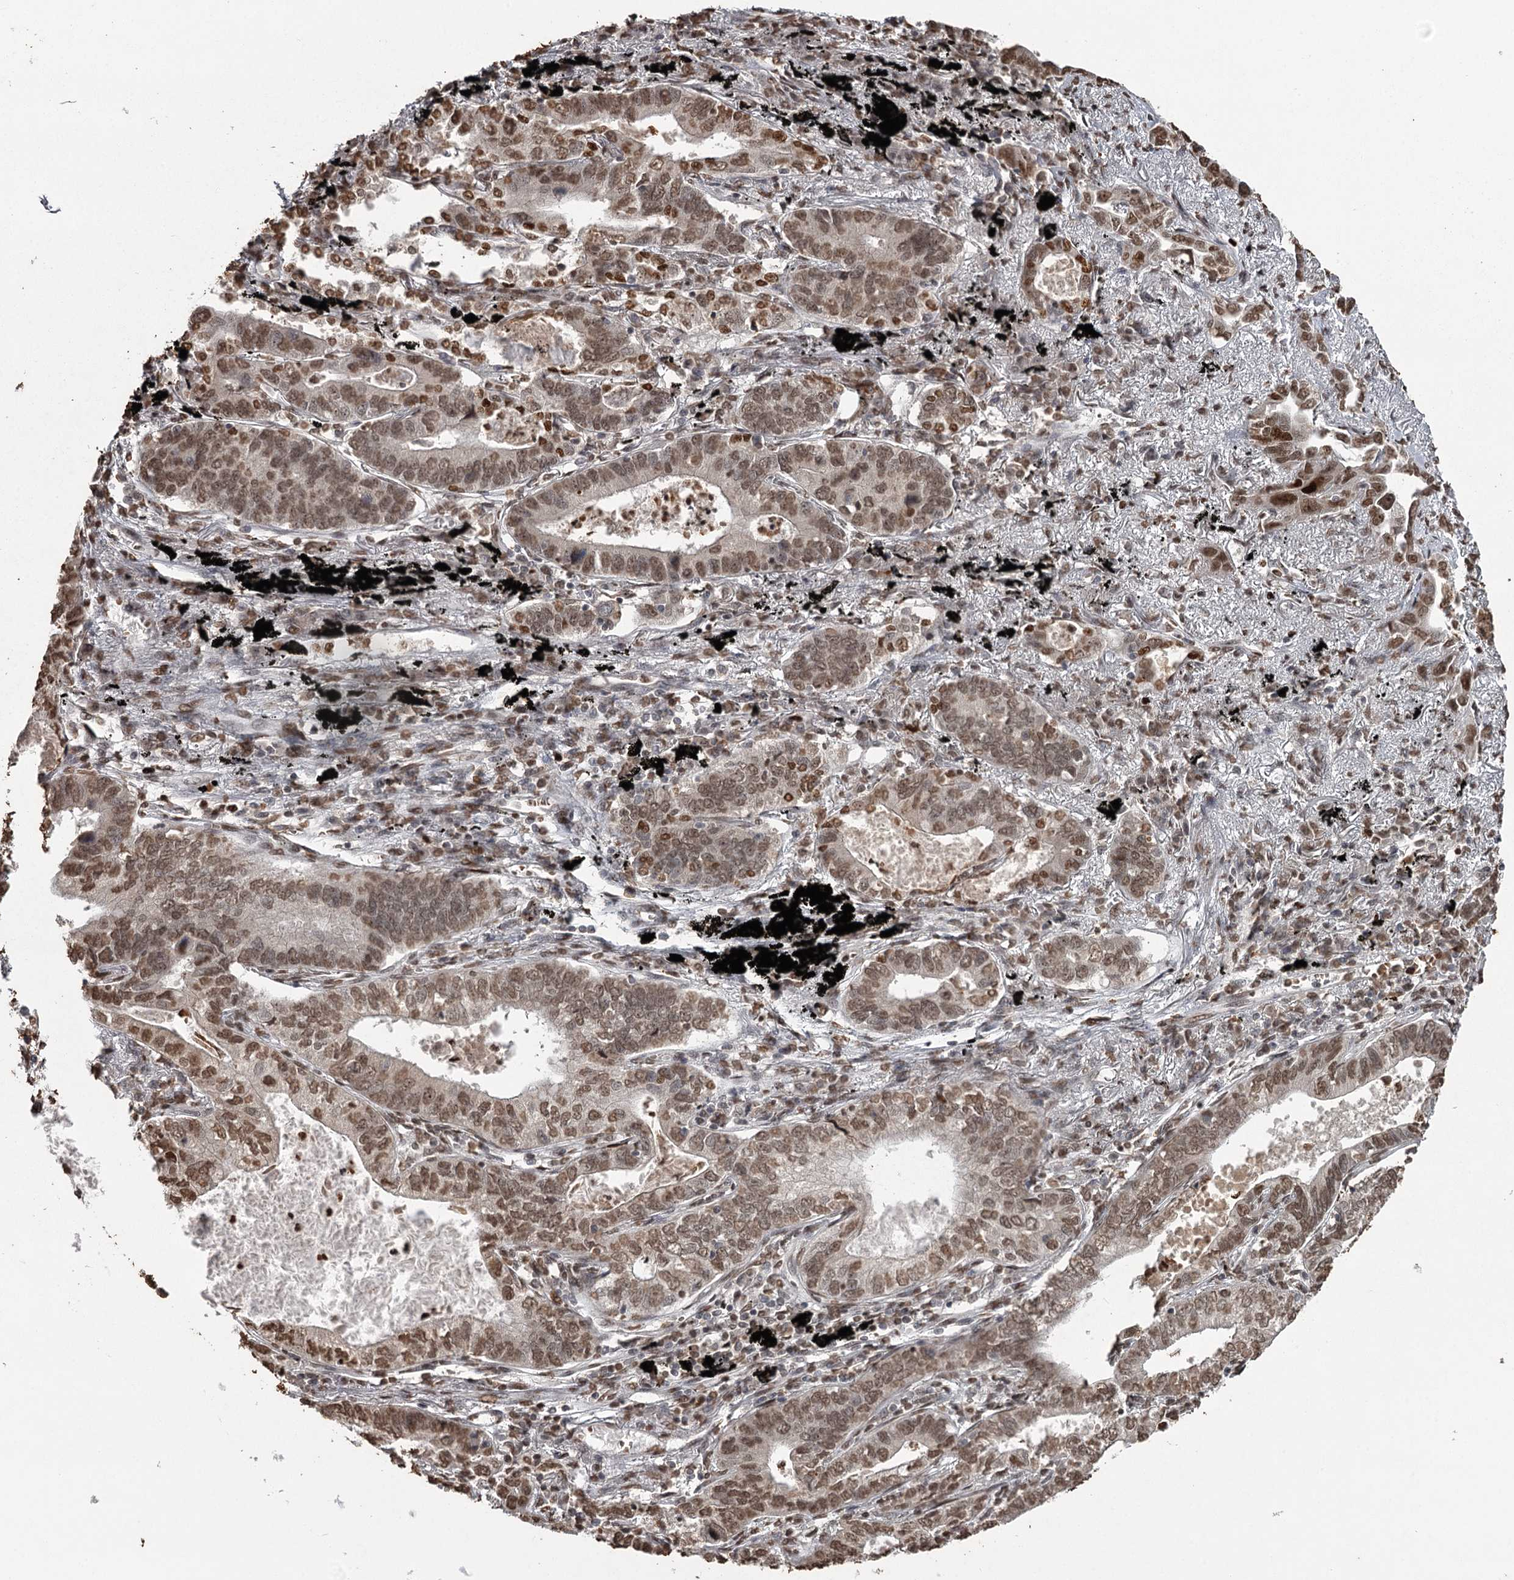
{"staining": {"intensity": "moderate", "quantity": ">75%", "location": "nuclear"}, "tissue": "lung cancer", "cell_type": "Tumor cells", "image_type": "cancer", "snomed": [{"axis": "morphology", "description": "Adenocarcinoma, NOS"}, {"axis": "topography", "description": "Lung"}], "caption": "Lung adenocarcinoma tissue reveals moderate nuclear expression in approximately >75% of tumor cells The protein of interest is shown in brown color, while the nuclei are stained blue.", "gene": "THYN1", "patient": {"sex": "male", "age": 67}}